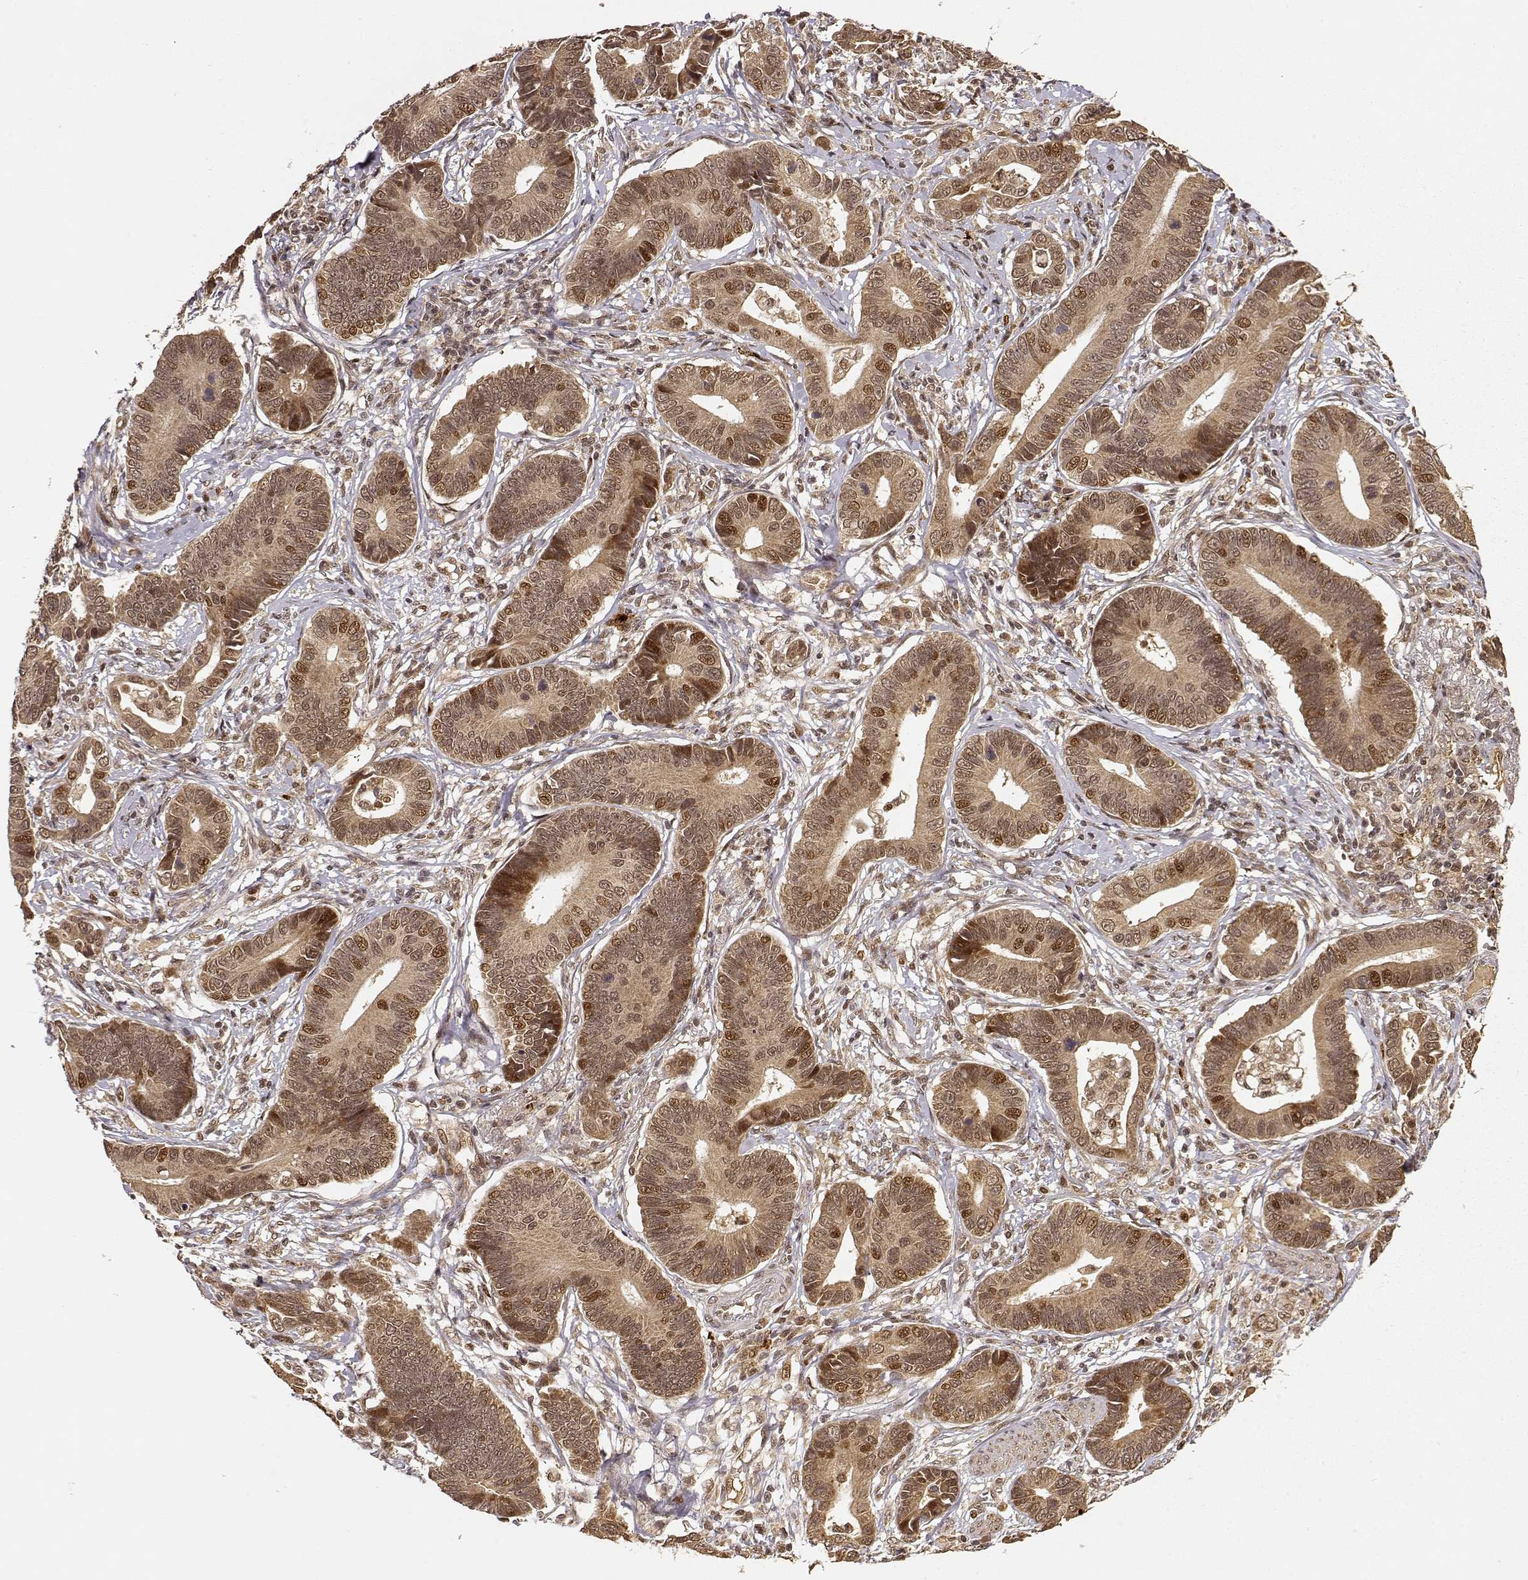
{"staining": {"intensity": "moderate", "quantity": ">75%", "location": "cytoplasmic/membranous,nuclear"}, "tissue": "stomach cancer", "cell_type": "Tumor cells", "image_type": "cancer", "snomed": [{"axis": "morphology", "description": "Adenocarcinoma, NOS"}, {"axis": "topography", "description": "Stomach"}], "caption": "High-power microscopy captured an IHC histopathology image of stomach adenocarcinoma, revealing moderate cytoplasmic/membranous and nuclear positivity in about >75% of tumor cells.", "gene": "MAEA", "patient": {"sex": "male", "age": 84}}